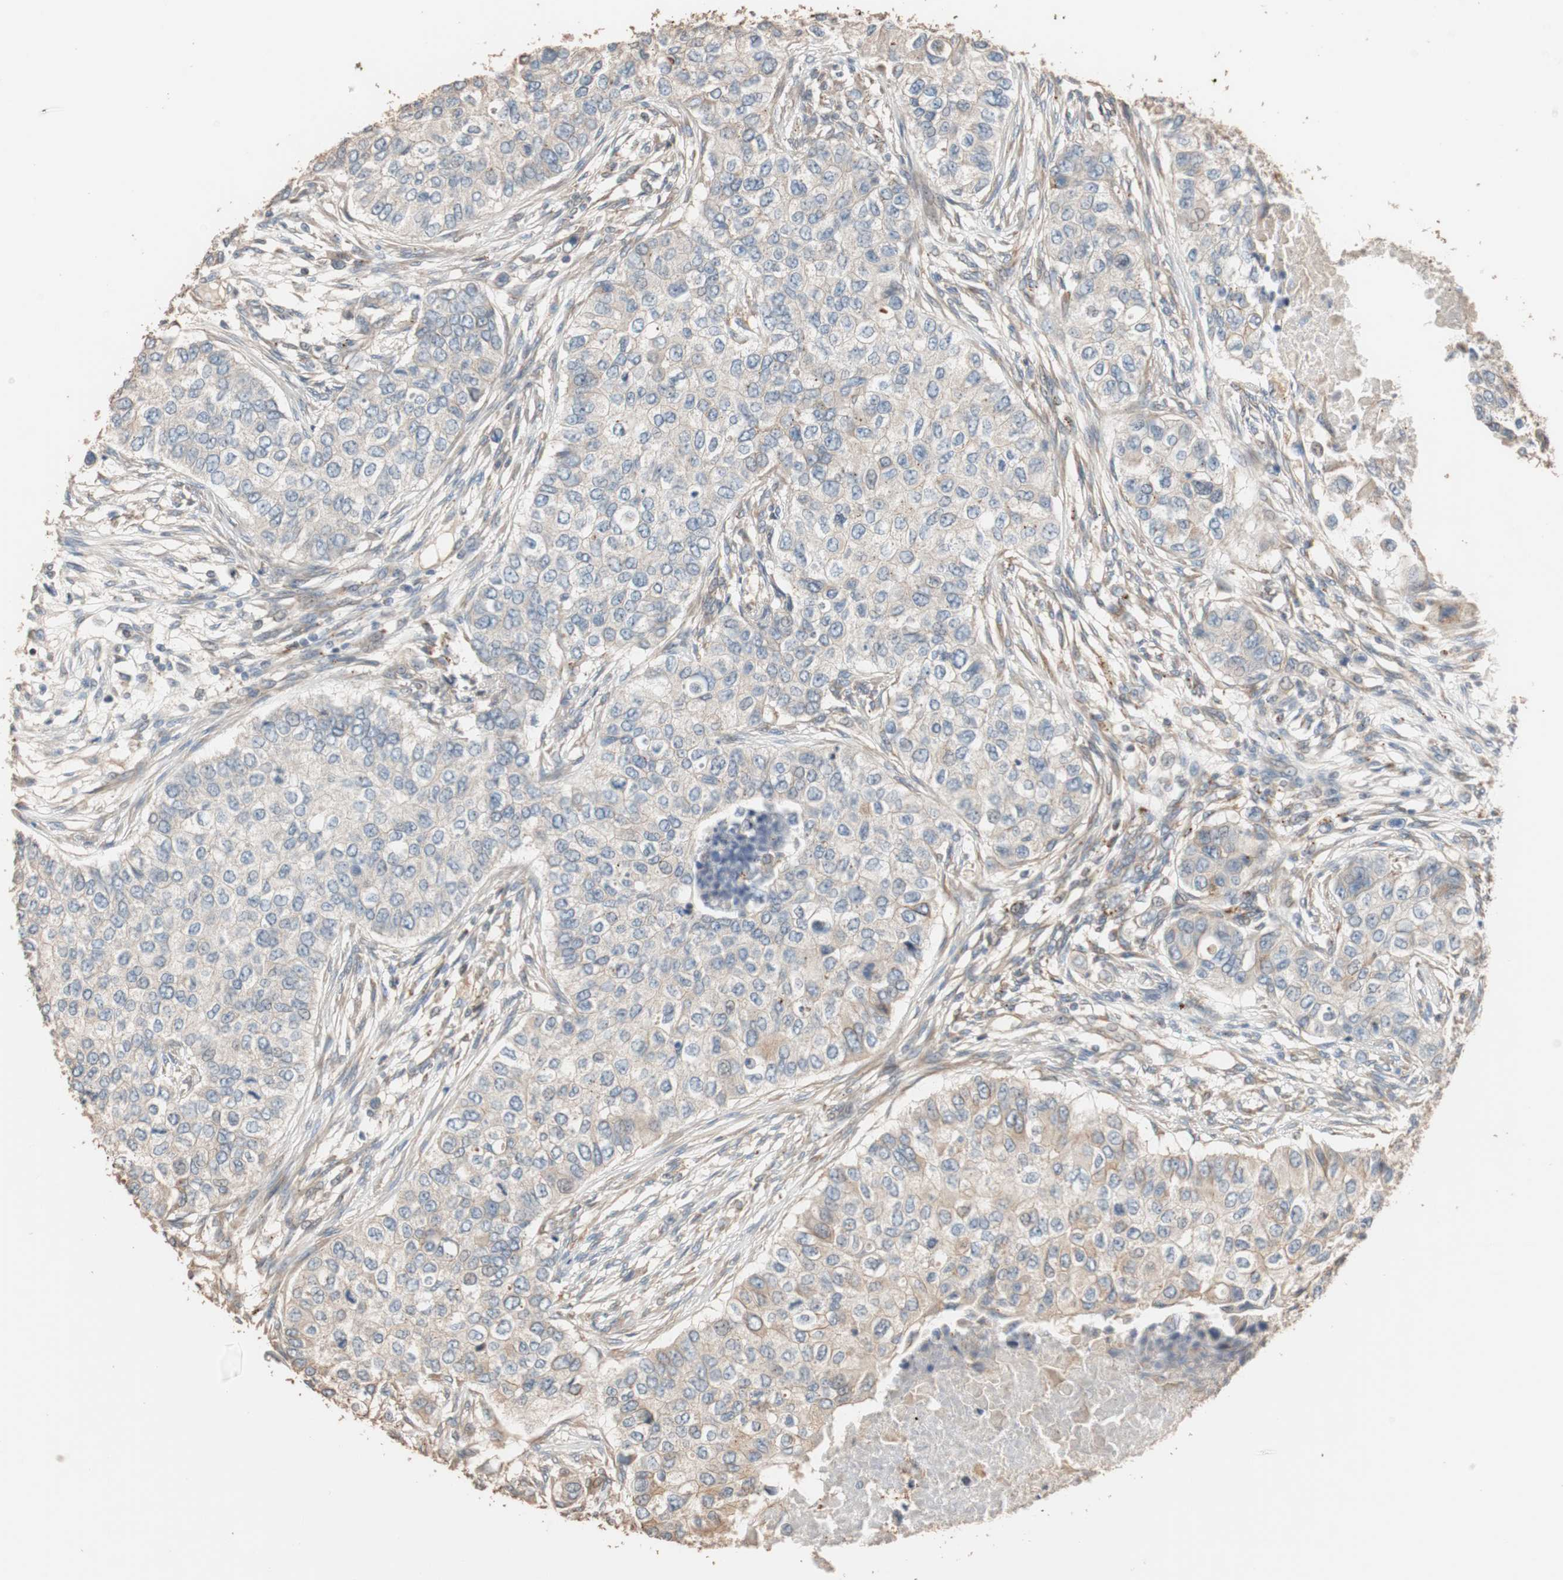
{"staining": {"intensity": "weak", "quantity": "<25%", "location": "cytoplasmic/membranous"}, "tissue": "breast cancer", "cell_type": "Tumor cells", "image_type": "cancer", "snomed": [{"axis": "morphology", "description": "Normal tissue, NOS"}, {"axis": "morphology", "description": "Duct carcinoma"}, {"axis": "topography", "description": "Breast"}], "caption": "IHC histopathology image of neoplastic tissue: breast cancer (invasive ductal carcinoma) stained with DAB (3,3'-diaminobenzidine) displays no significant protein positivity in tumor cells. Nuclei are stained in blue.", "gene": "TUBB", "patient": {"sex": "female", "age": 49}}